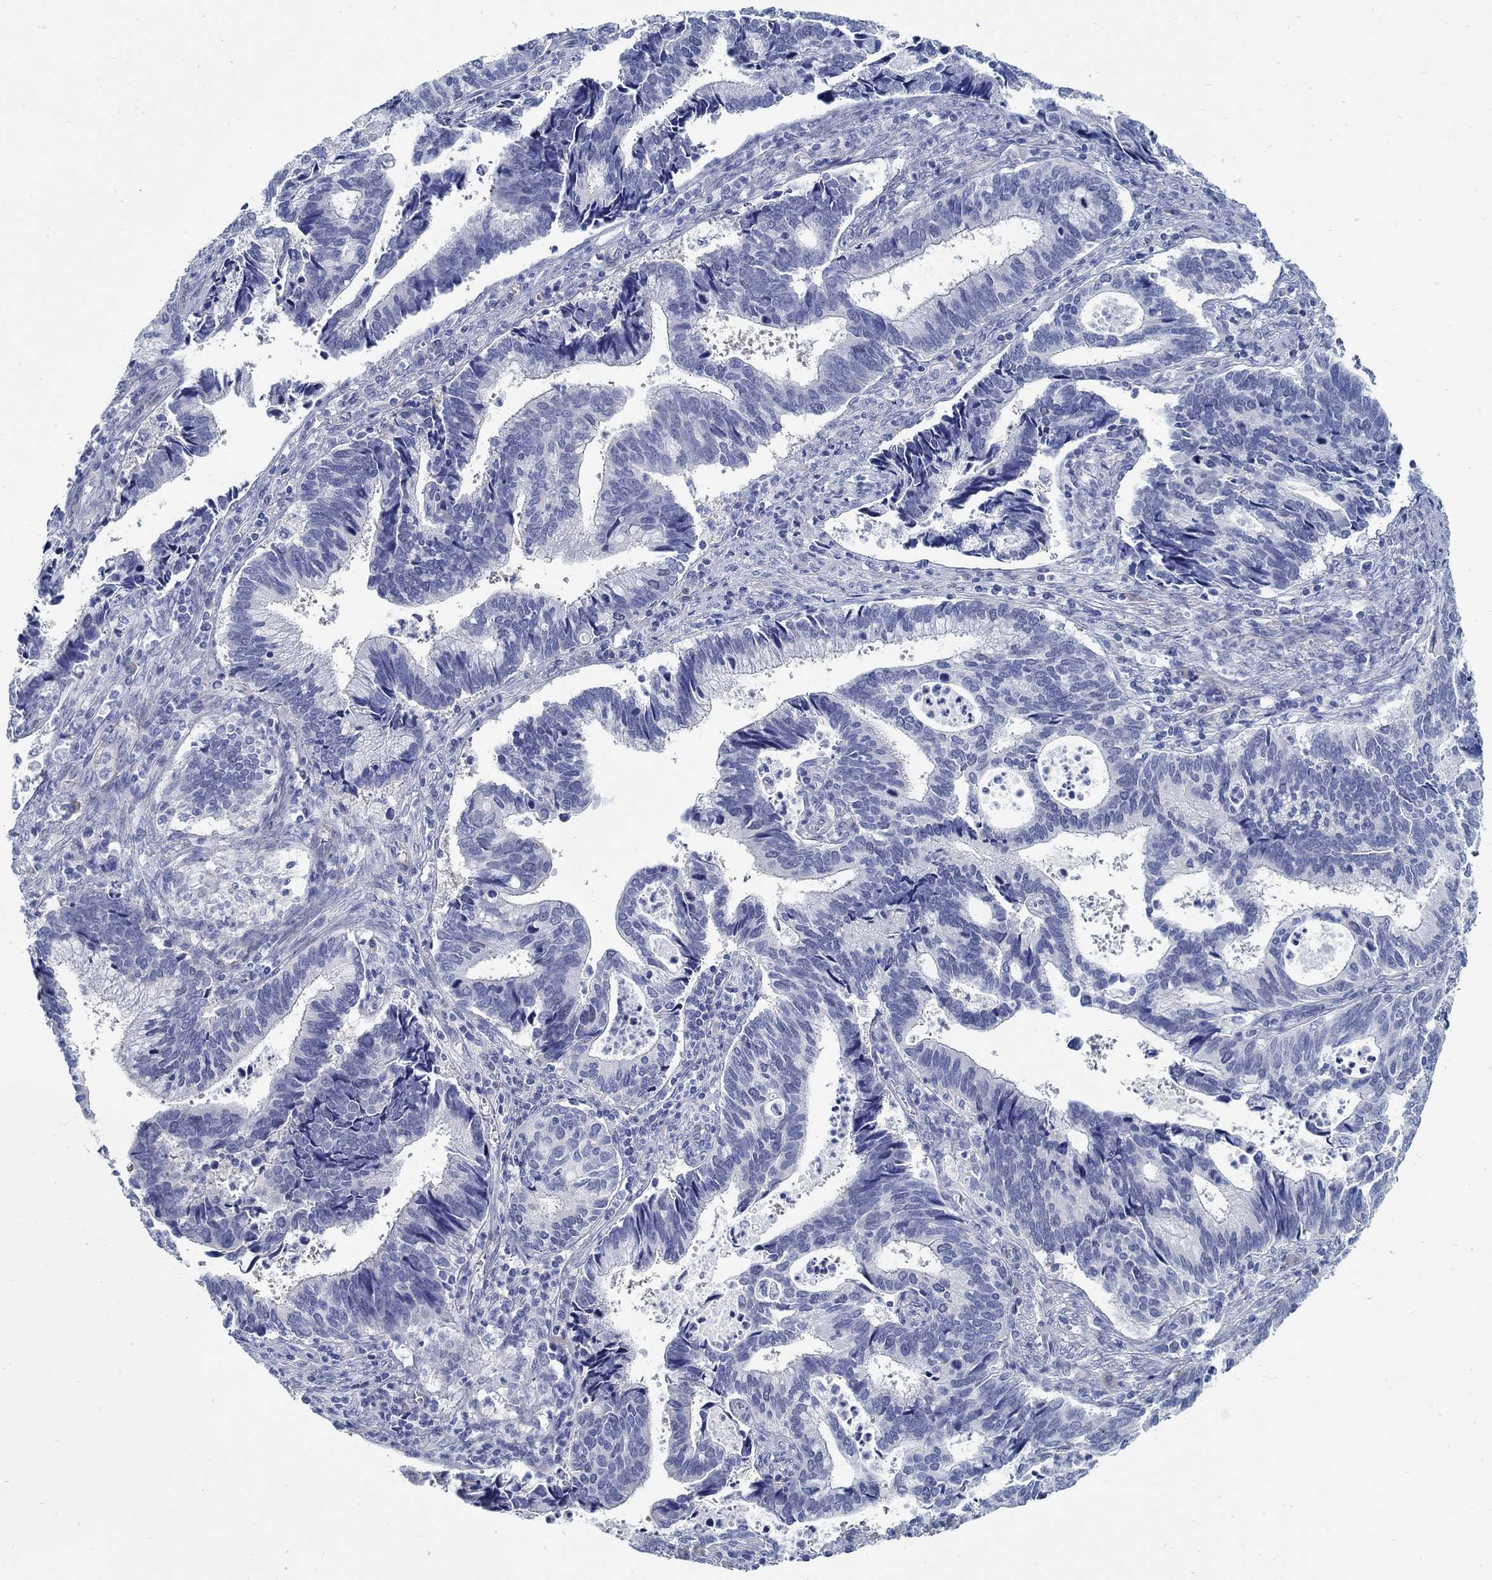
{"staining": {"intensity": "negative", "quantity": "none", "location": "none"}, "tissue": "cervical cancer", "cell_type": "Tumor cells", "image_type": "cancer", "snomed": [{"axis": "morphology", "description": "Adenocarcinoma, NOS"}, {"axis": "topography", "description": "Cervix"}], "caption": "High magnification brightfield microscopy of cervical cancer (adenocarcinoma) stained with DAB (brown) and counterstained with hematoxylin (blue): tumor cells show no significant expression.", "gene": "C15orf39", "patient": {"sex": "female", "age": 42}}